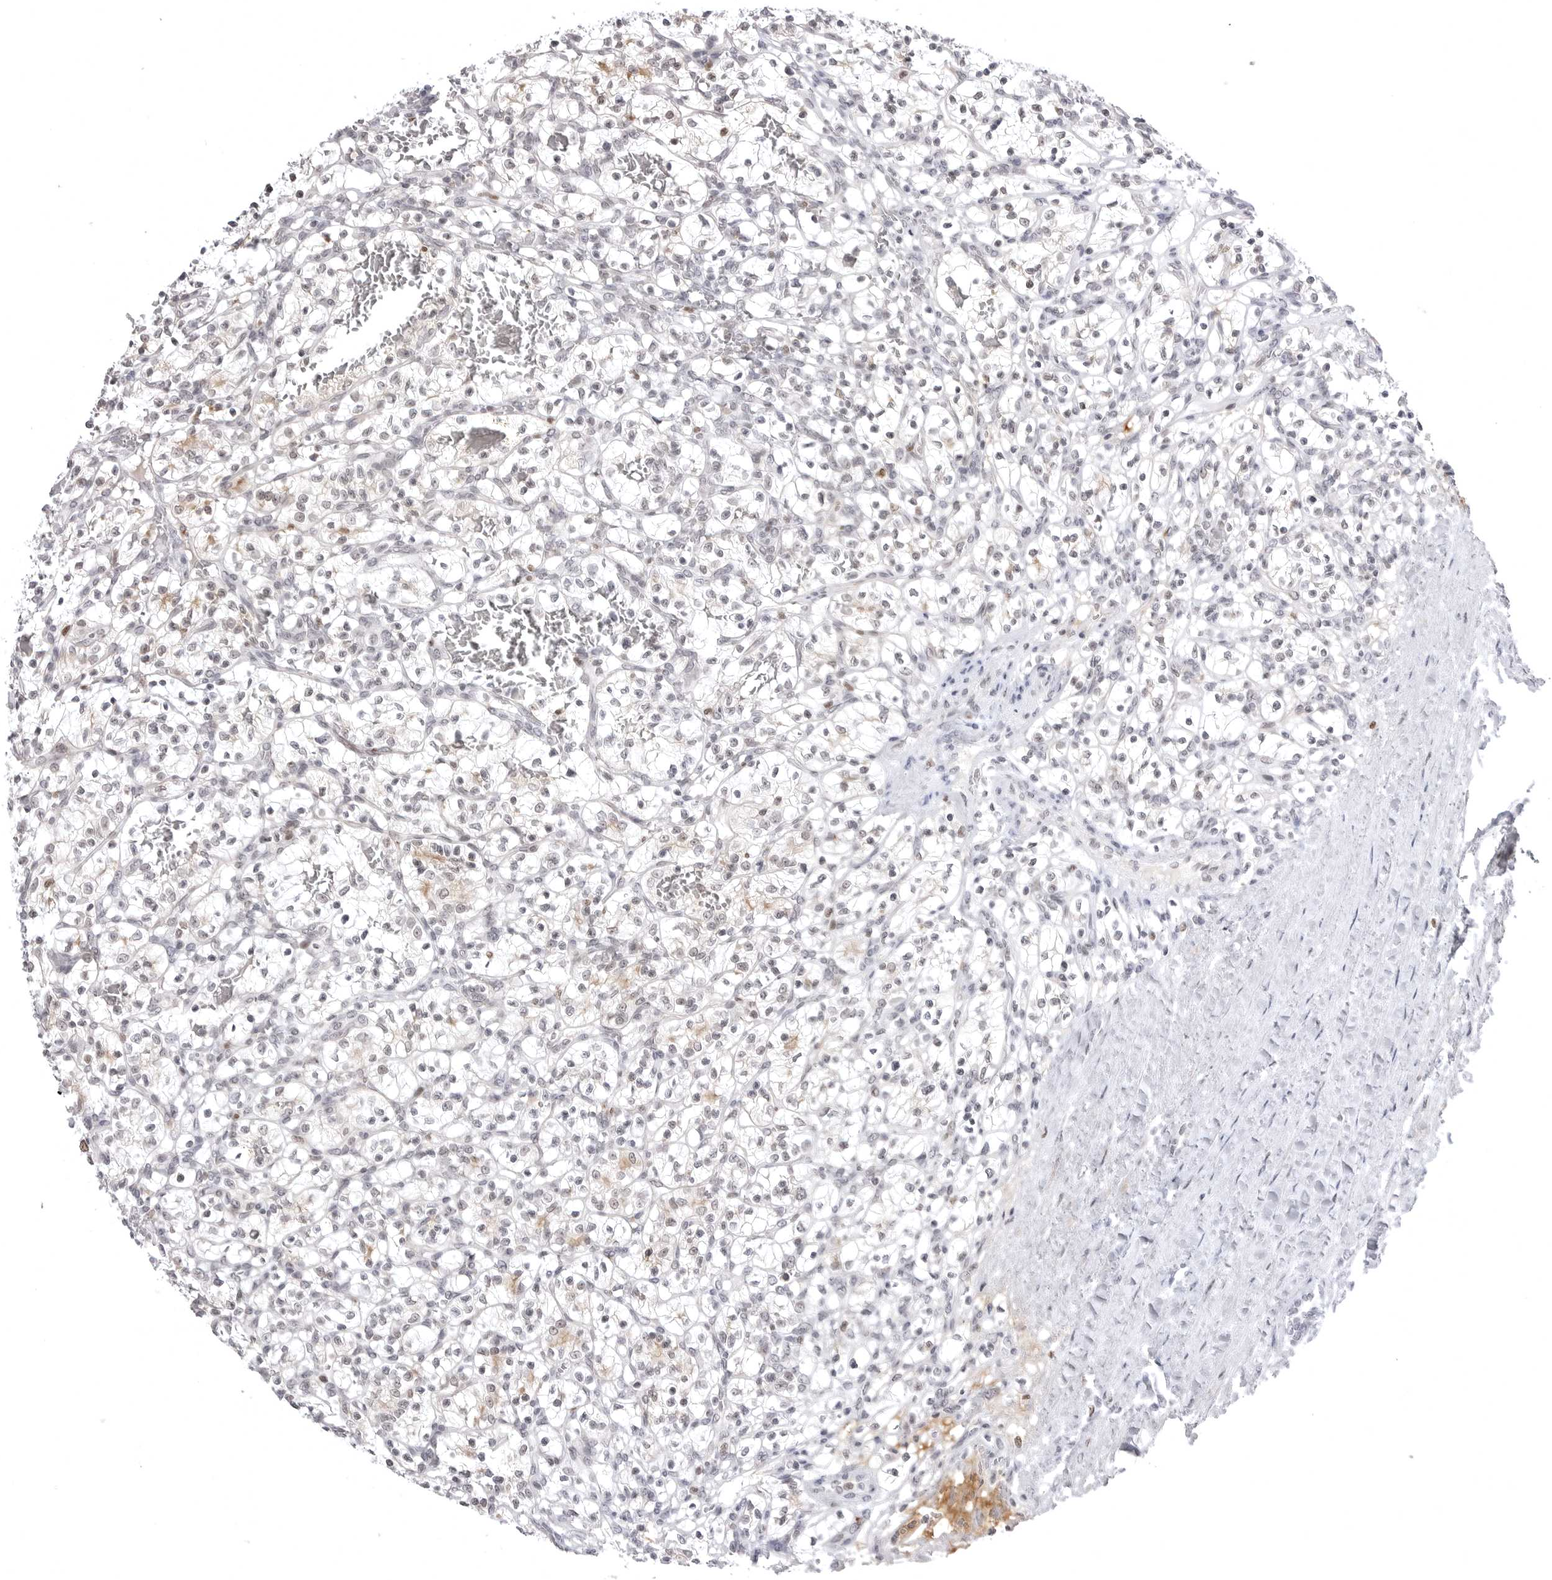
{"staining": {"intensity": "negative", "quantity": "none", "location": "none"}, "tissue": "renal cancer", "cell_type": "Tumor cells", "image_type": "cancer", "snomed": [{"axis": "morphology", "description": "Adenocarcinoma, NOS"}, {"axis": "topography", "description": "Kidney"}], "caption": "Immunohistochemistry image of neoplastic tissue: human renal adenocarcinoma stained with DAB shows no significant protein expression in tumor cells.", "gene": "PTK2B", "patient": {"sex": "female", "age": 57}}